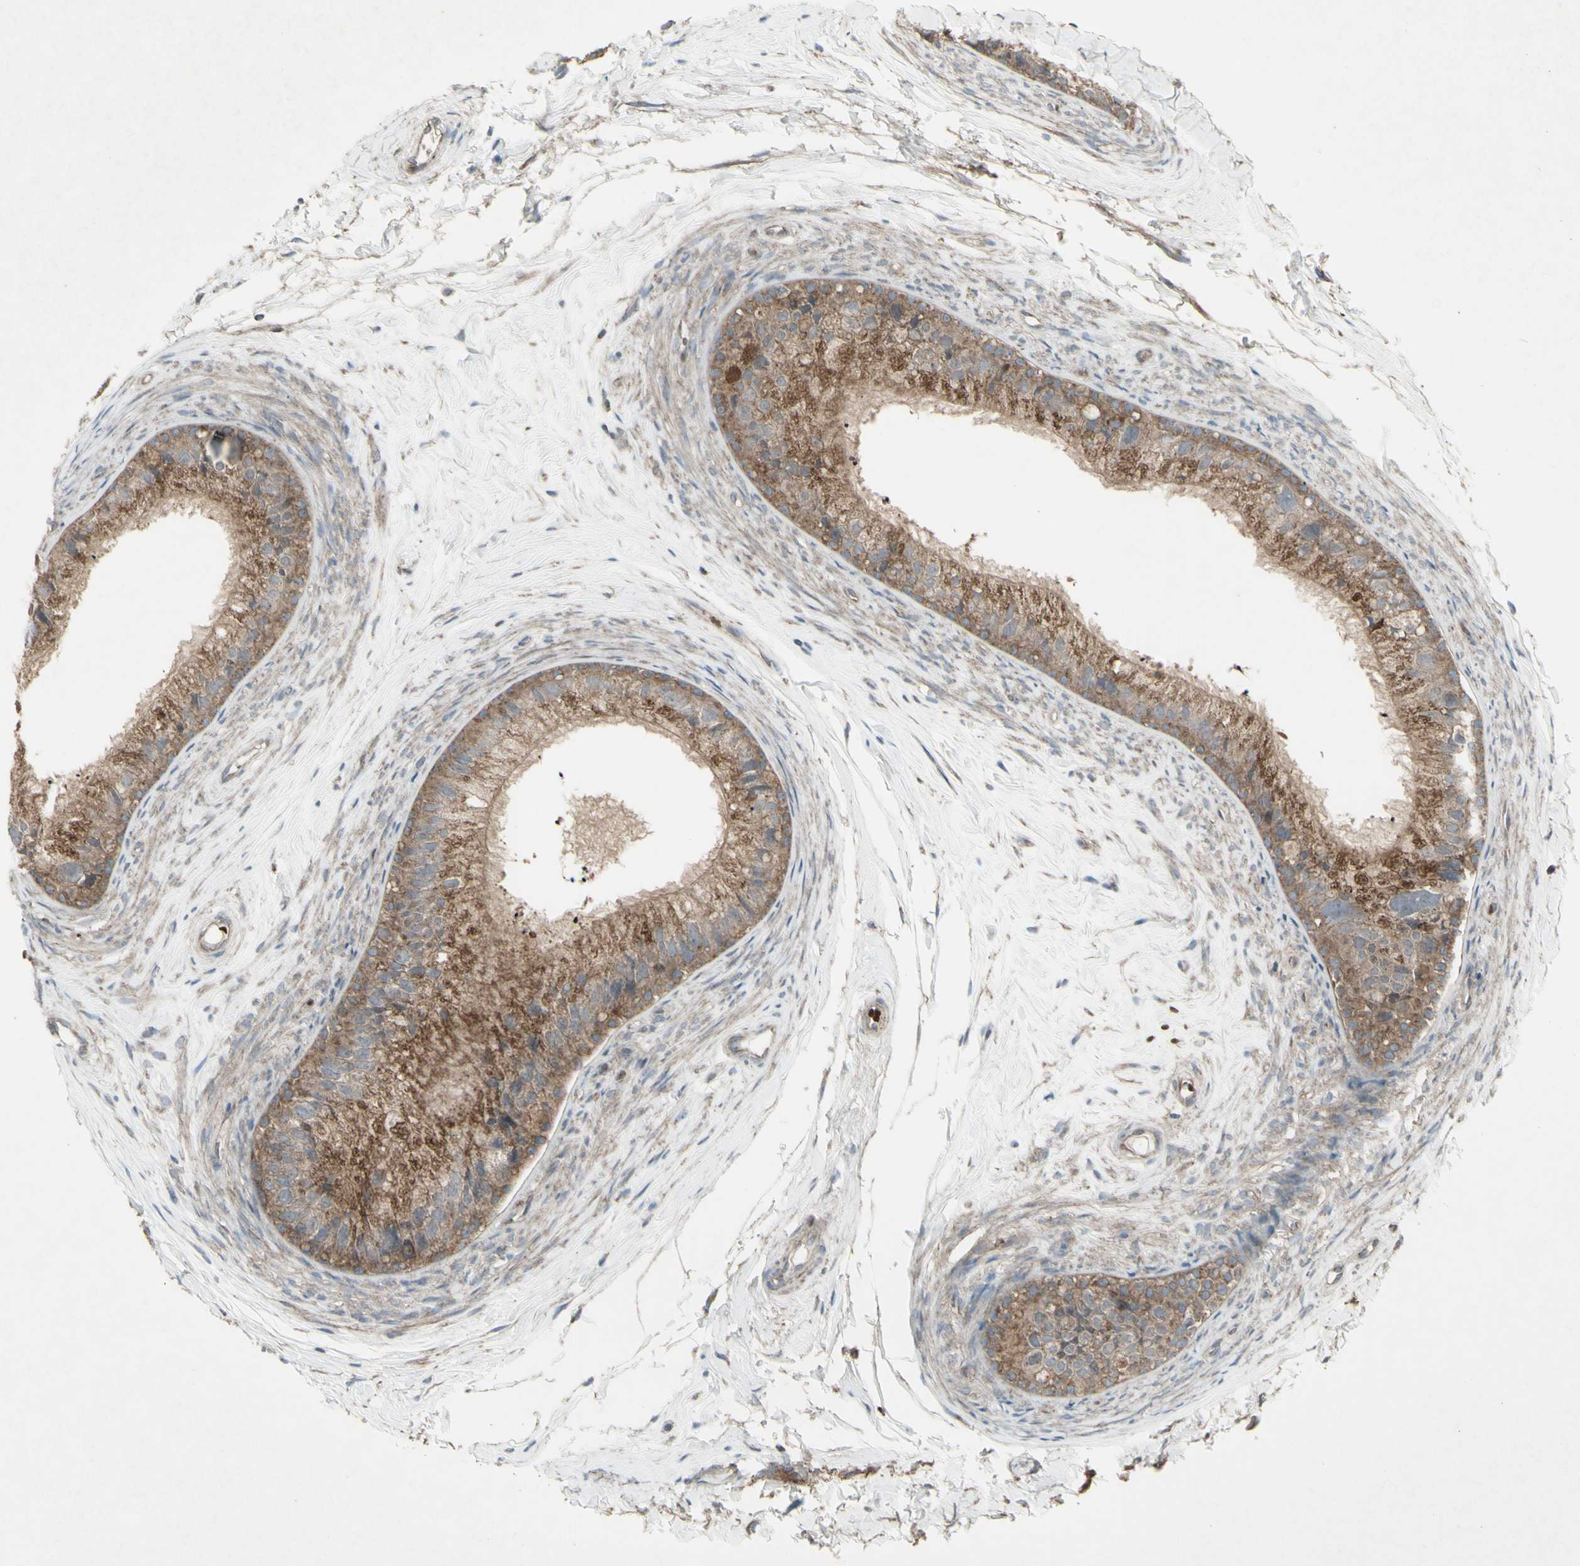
{"staining": {"intensity": "moderate", "quantity": ">75%", "location": "cytoplasmic/membranous"}, "tissue": "epididymis", "cell_type": "Glandular cells", "image_type": "normal", "snomed": [{"axis": "morphology", "description": "Normal tissue, NOS"}, {"axis": "topography", "description": "Epididymis"}], "caption": "Moderate cytoplasmic/membranous expression is appreciated in approximately >75% of glandular cells in unremarkable epididymis. Nuclei are stained in blue.", "gene": "SHC1", "patient": {"sex": "male", "age": 56}}